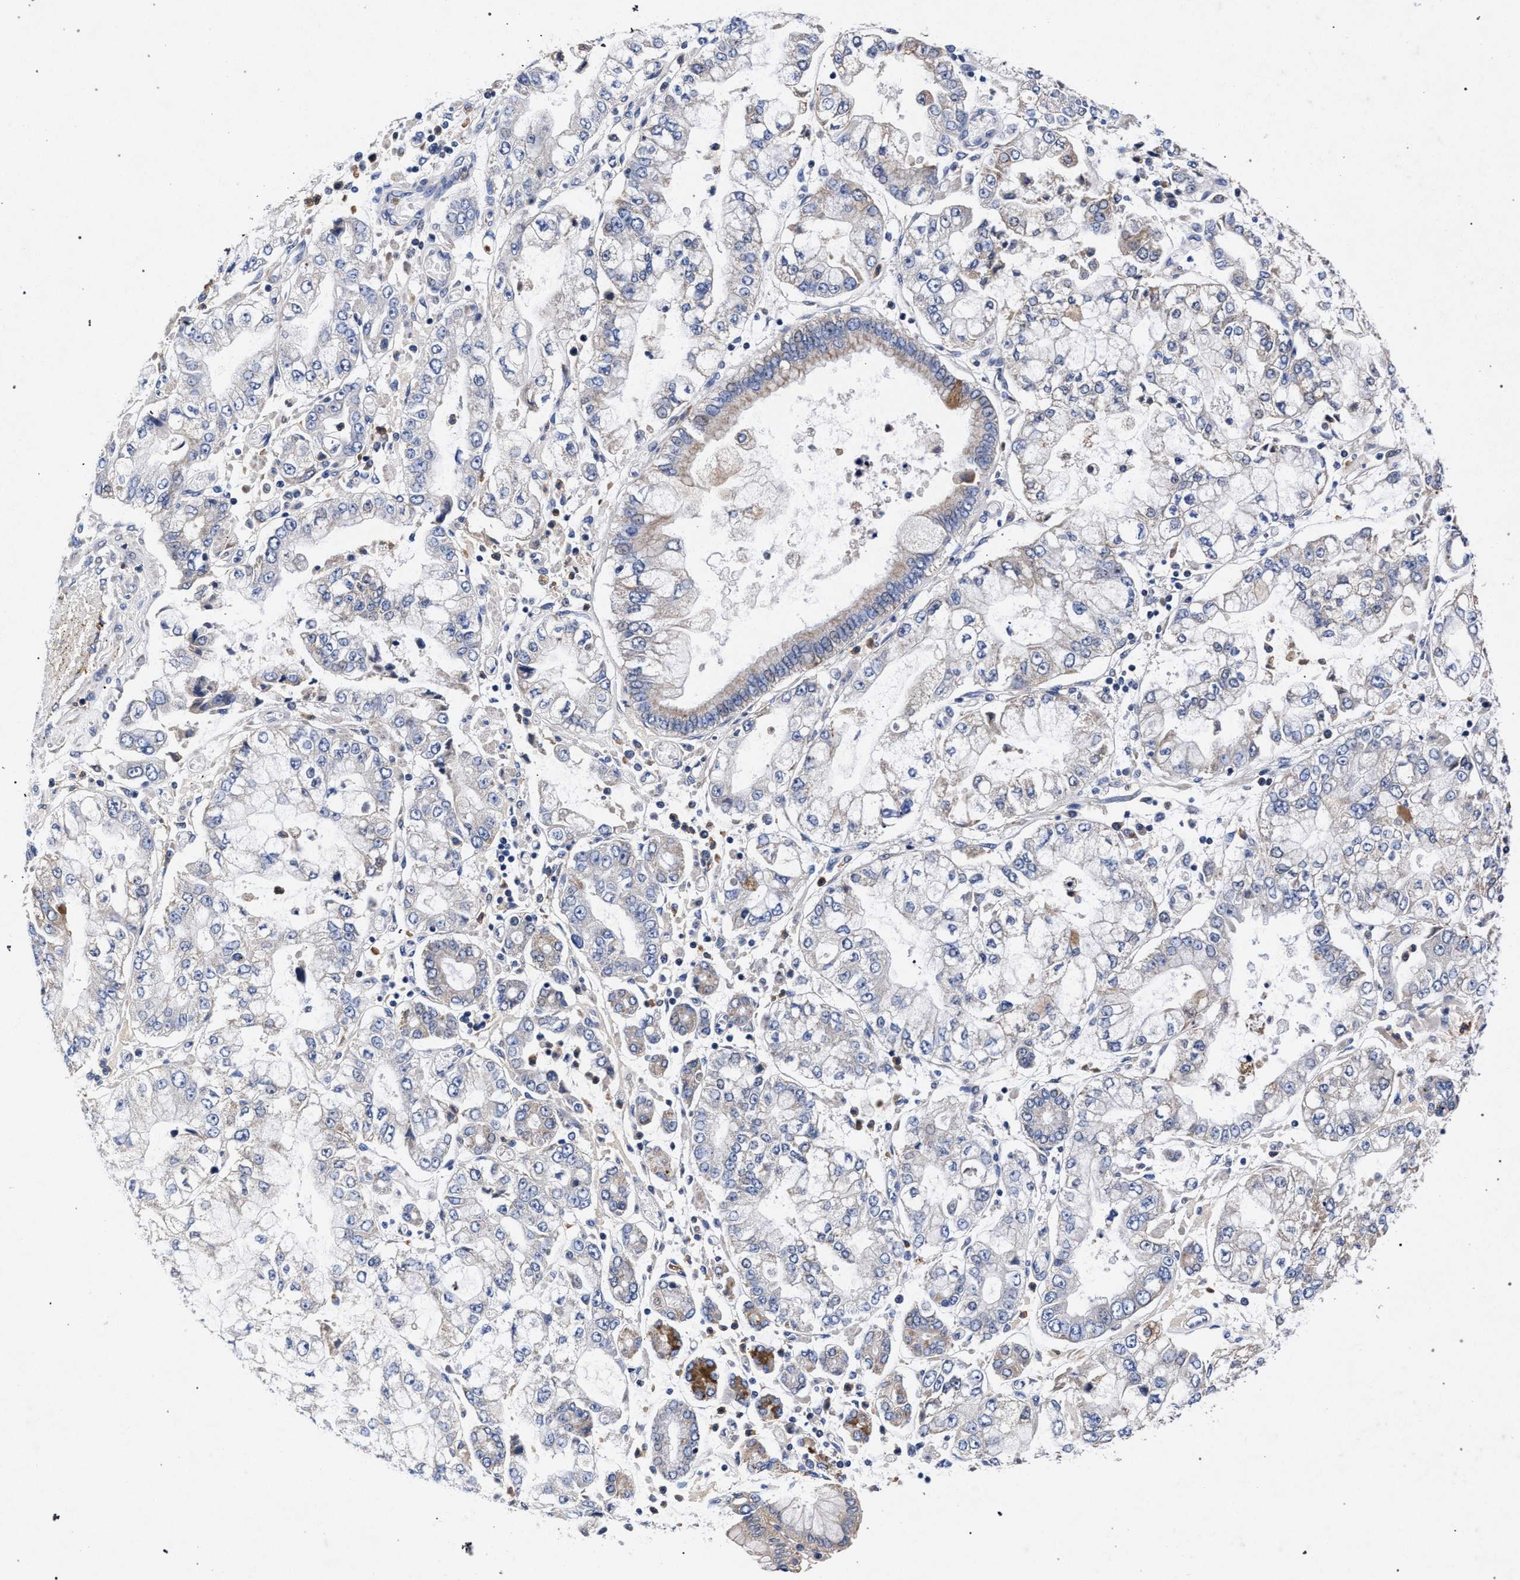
{"staining": {"intensity": "weak", "quantity": "<25%", "location": "cytoplasmic/membranous"}, "tissue": "stomach cancer", "cell_type": "Tumor cells", "image_type": "cancer", "snomed": [{"axis": "morphology", "description": "Adenocarcinoma, NOS"}, {"axis": "topography", "description": "Stomach"}], "caption": "The histopathology image demonstrates no staining of tumor cells in adenocarcinoma (stomach).", "gene": "HSD17B14", "patient": {"sex": "male", "age": 76}}